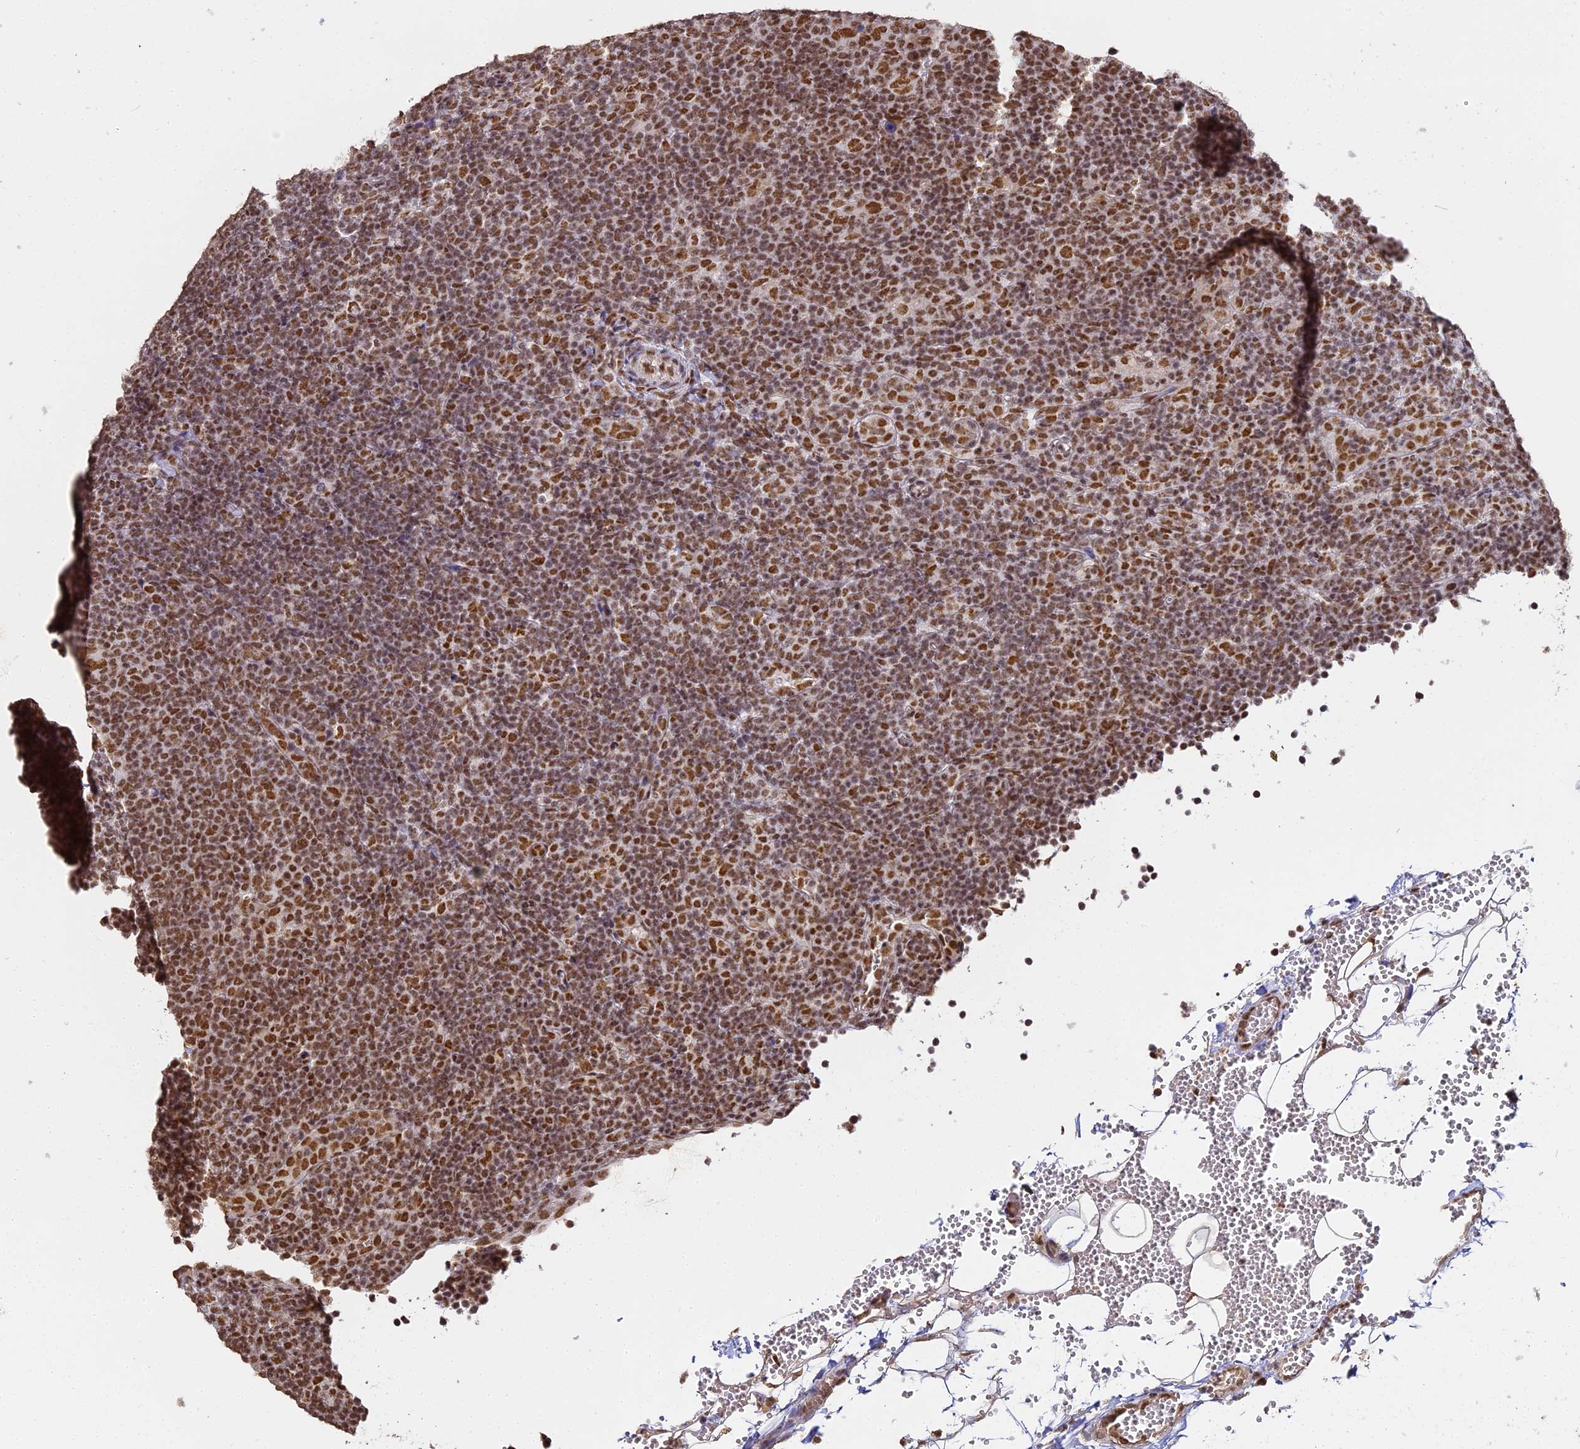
{"staining": {"intensity": "moderate", "quantity": ">75%", "location": "nuclear"}, "tissue": "lymphoma", "cell_type": "Tumor cells", "image_type": "cancer", "snomed": [{"axis": "morphology", "description": "Hodgkin's disease, NOS"}, {"axis": "topography", "description": "Lymph node"}], "caption": "The immunohistochemical stain labels moderate nuclear staining in tumor cells of lymphoma tissue.", "gene": "HNRNPA1", "patient": {"sex": "female", "age": 57}}